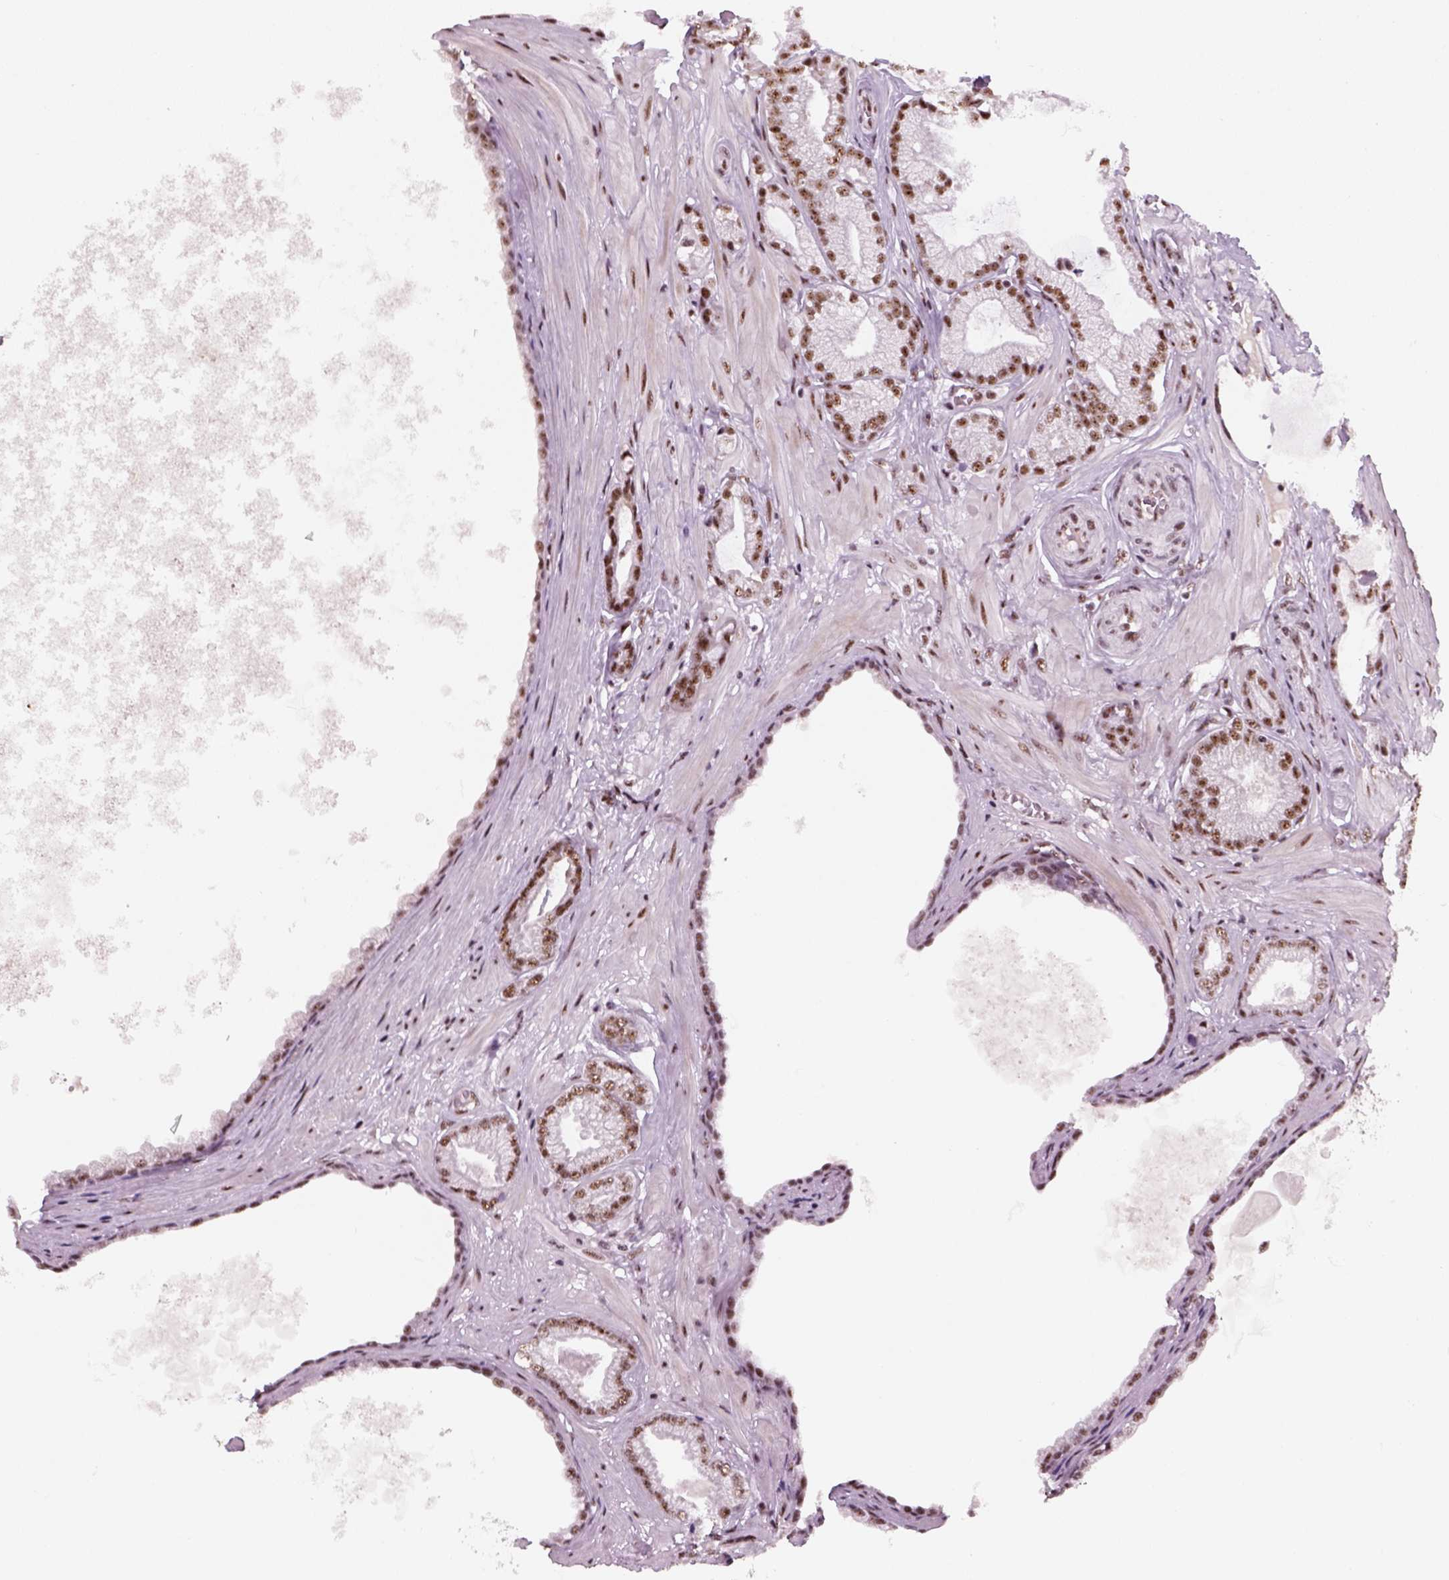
{"staining": {"intensity": "moderate", "quantity": "25%-75%", "location": "nuclear"}, "tissue": "prostate cancer", "cell_type": "Tumor cells", "image_type": "cancer", "snomed": [{"axis": "morphology", "description": "Adenocarcinoma, Low grade"}, {"axis": "topography", "description": "Prostate"}], "caption": "A brown stain labels moderate nuclear positivity of a protein in human prostate cancer (adenocarcinoma (low-grade)) tumor cells. The staining was performed using DAB to visualize the protein expression in brown, while the nuclei were stained in blue with hematoxylin (Magnification: 20x).", "gene": "GTF2F1", "patient": {"sex": "male", "age": 64}}